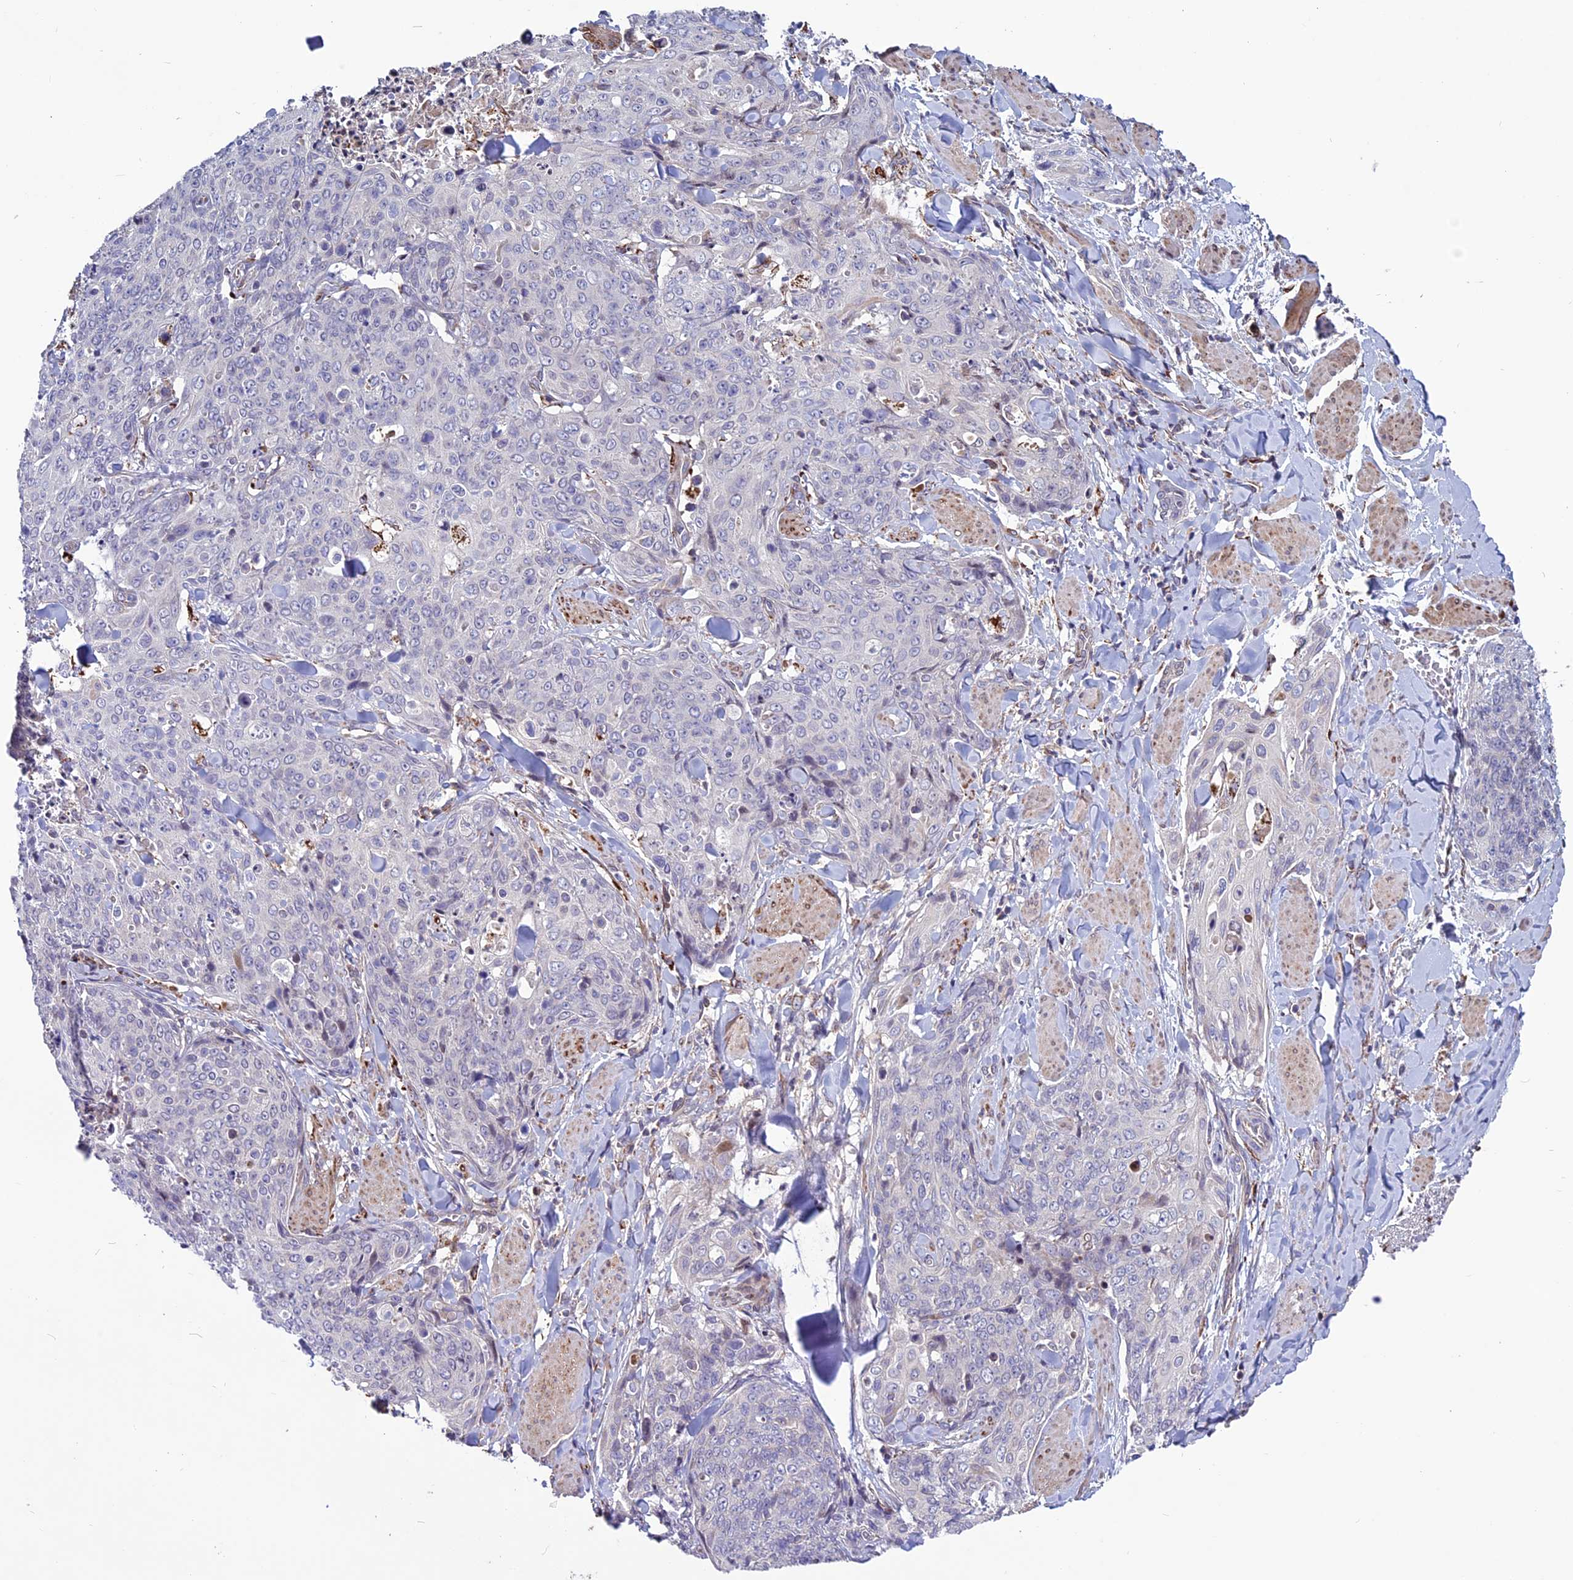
{"staining": {"intensity": "negative", "quantity": "none", "location": "none"}, "tissue": "skin cancer", "cell_type": "Tumor cells", "image_type": "cancer", "snomed": [{"axis": "morphology", "description": "Squamous cell carcinoma, NOS"}, {"axis": "topography", "description": "Skin"}, {"axis": "topography", "description": "Vulva"}], "caption": "Immunohistochemistry of skin cancer (squamous cell carcinoma) reveals no expression in tumor cells.", "gene": "MIEF2", "patient": {"sex": "female", "age": 85}}